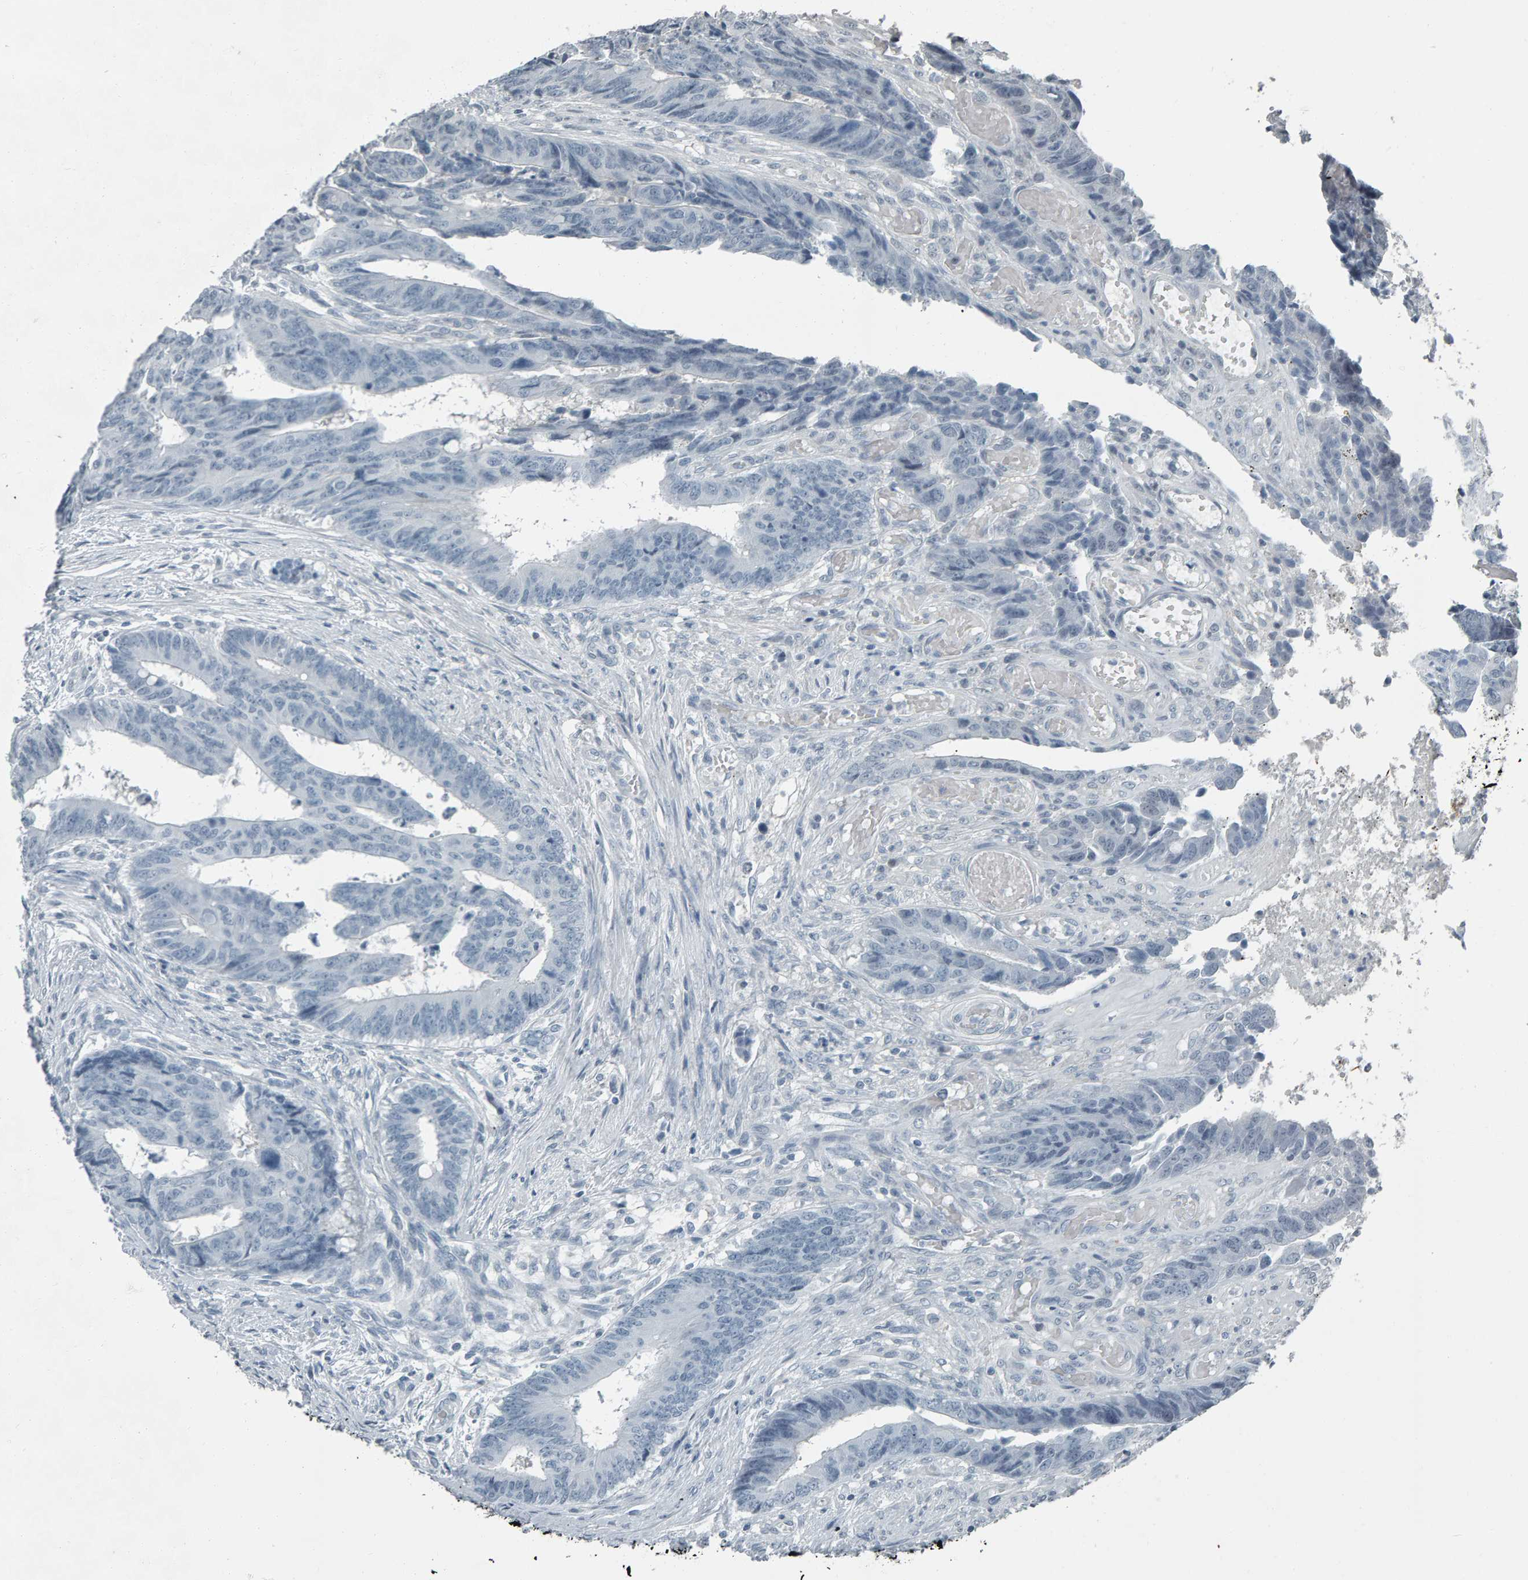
{"staining": {"intensity": "negative", "quantity": "none", "location": "none"}, "tissue": "colorectal cancer", "cell_type": "Tumor cells", "image_type": "cancer", "snomed": [{"axis": "morphology", "description": "Adenocarcinoma, NOS"}, {"axis": "topography", "description": "Rectum"}], "caption": "This is a micrograph of IHC staining of colorectal cancer, which shows no staining in tumor cells.", "gene": "PYY", "patient": {"sex": "male", "age": 84}}